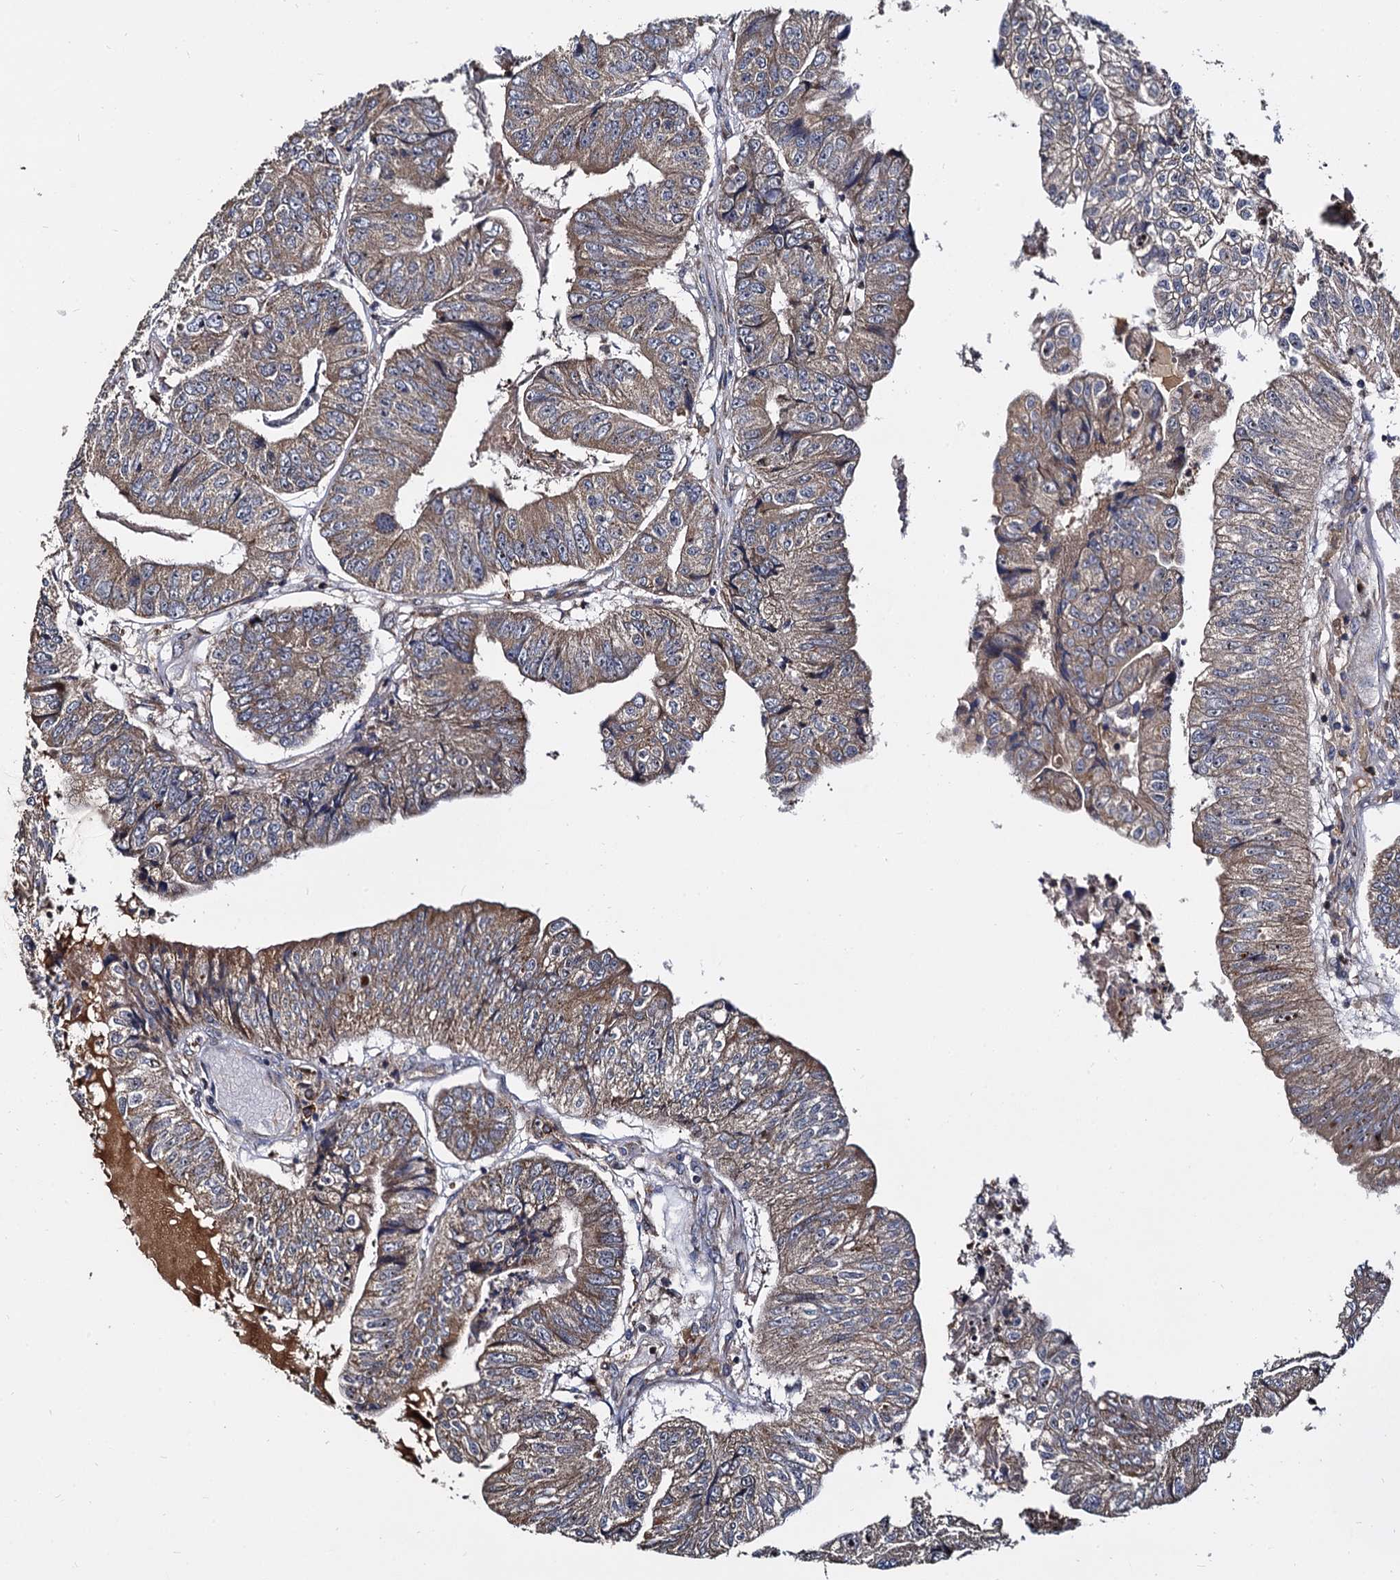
{"staining": {"intensity": "moderate", "quantity": ">75%", "location": "cytoplasmic/membranous"}, "tissue": "colorectal cancer", "cell_type": "Tumor cells", "image_type": "cancer", "snomed": [{"axis": "morphology", "description": "Adenocarcinoma, NOS"}, {"axis": "topography", "description": "Colon"}], "caption": "The image reveals a brown stain indicating the presence of a protein in the cytoplasmic/membranous of tumor cells in colorectal adenocarcinoma. (brown staining indicates protein expression, while blue staining denotes nuclei).", "gene": "WWC3", "patient": {"sex": "female", "age": 67}}